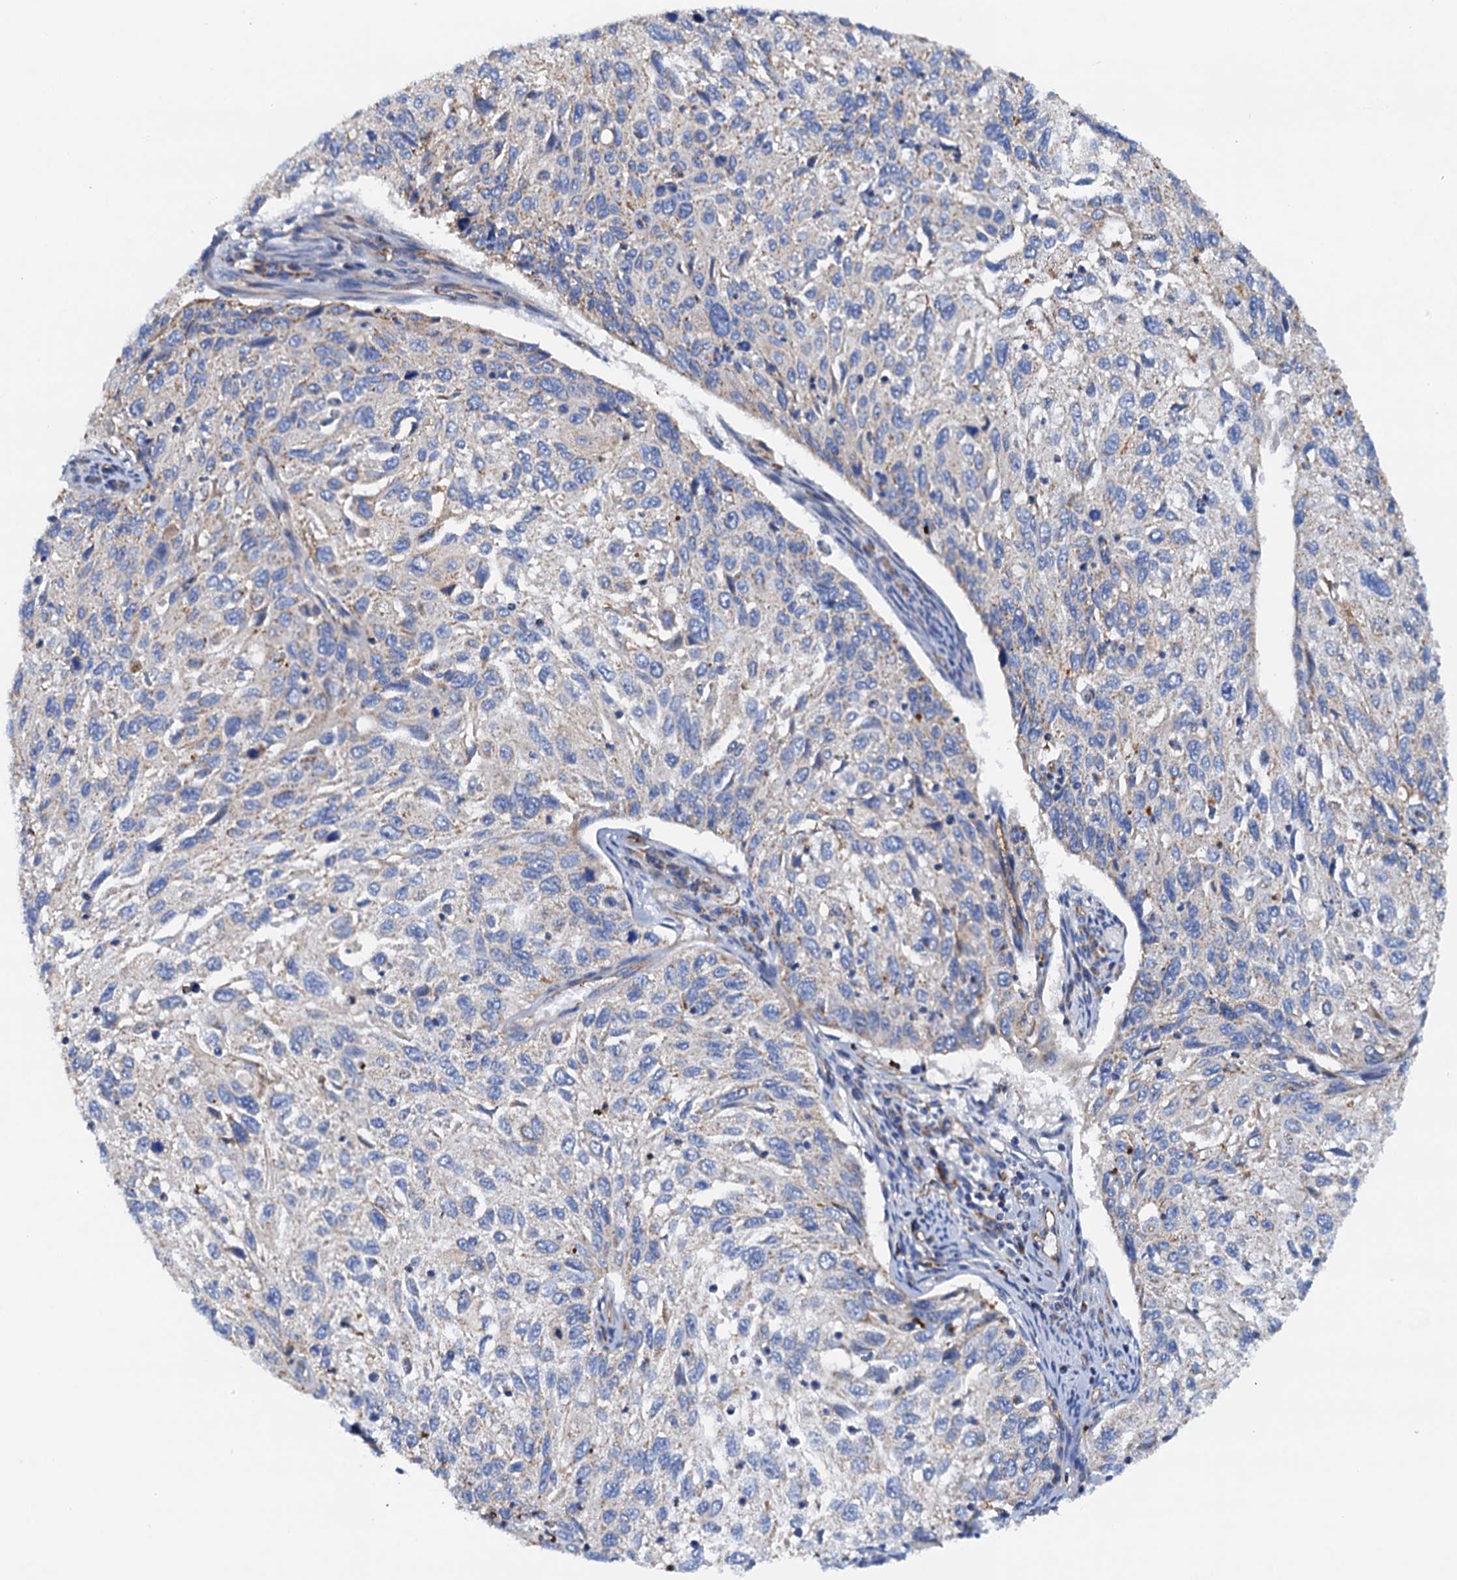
{"staining": {"intensity": "negative", "quantity": "none", "location": "none"}, "tissue": "cervical cancer", "cell_type": "Tumor cells", "image_type": "cancer", "snomed": [{"axis": "morphology", "description": "Squamous cell carcinoma, NOS"}, {"axis": "topography", "description": "Cervix"}], "caption": "High magnification brightfield microscopy of squamous cell carcinoma (cervical) stained with DAB (brown) and counterstained with hematoxylin (blue): tumor cells show no significant expression.", "gene": "RASSF9", "patient": {"sex": "female", "age": 70}}